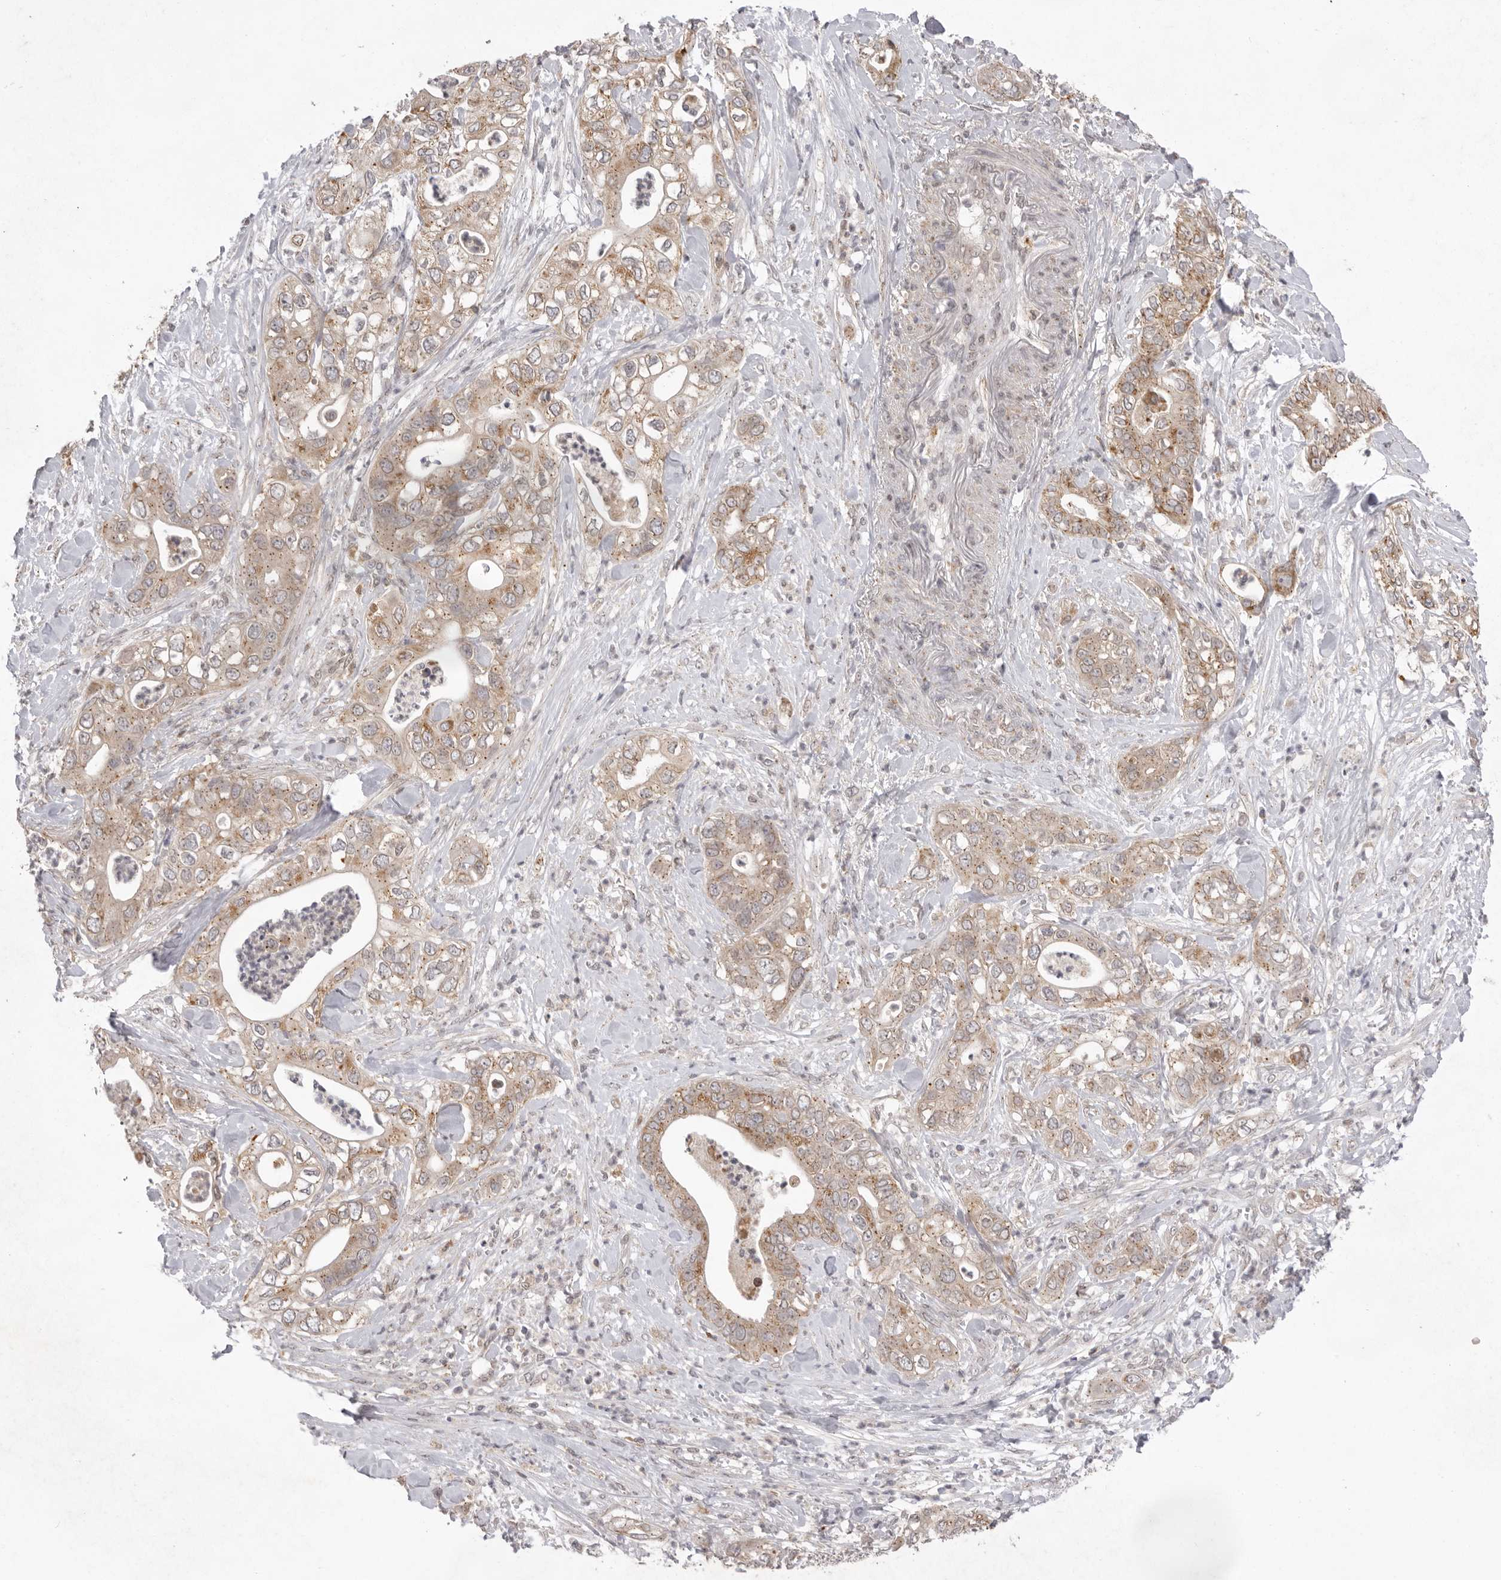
{"staining": {"intensity": "moderate", "quantity": ">75%", "location": "cytoplasmic/membranous"}, "tissue": "pancreatic cancer", "cell_type": "Tumor cells", "image_type": "cancer", "snomed": [{"axis": "morphology", "description": "Adenocarcinoma, NOS"}, {"axis": "topography", "description": "Pancreas"}], "caption": "Moderate cytoplasmic/membranous protein positivity is appreciated in about >75% of tumor cells in pancreatic adenocarcinoma.", "gene": "TLR3", "patient": {"sex": "female", "age": 78}}